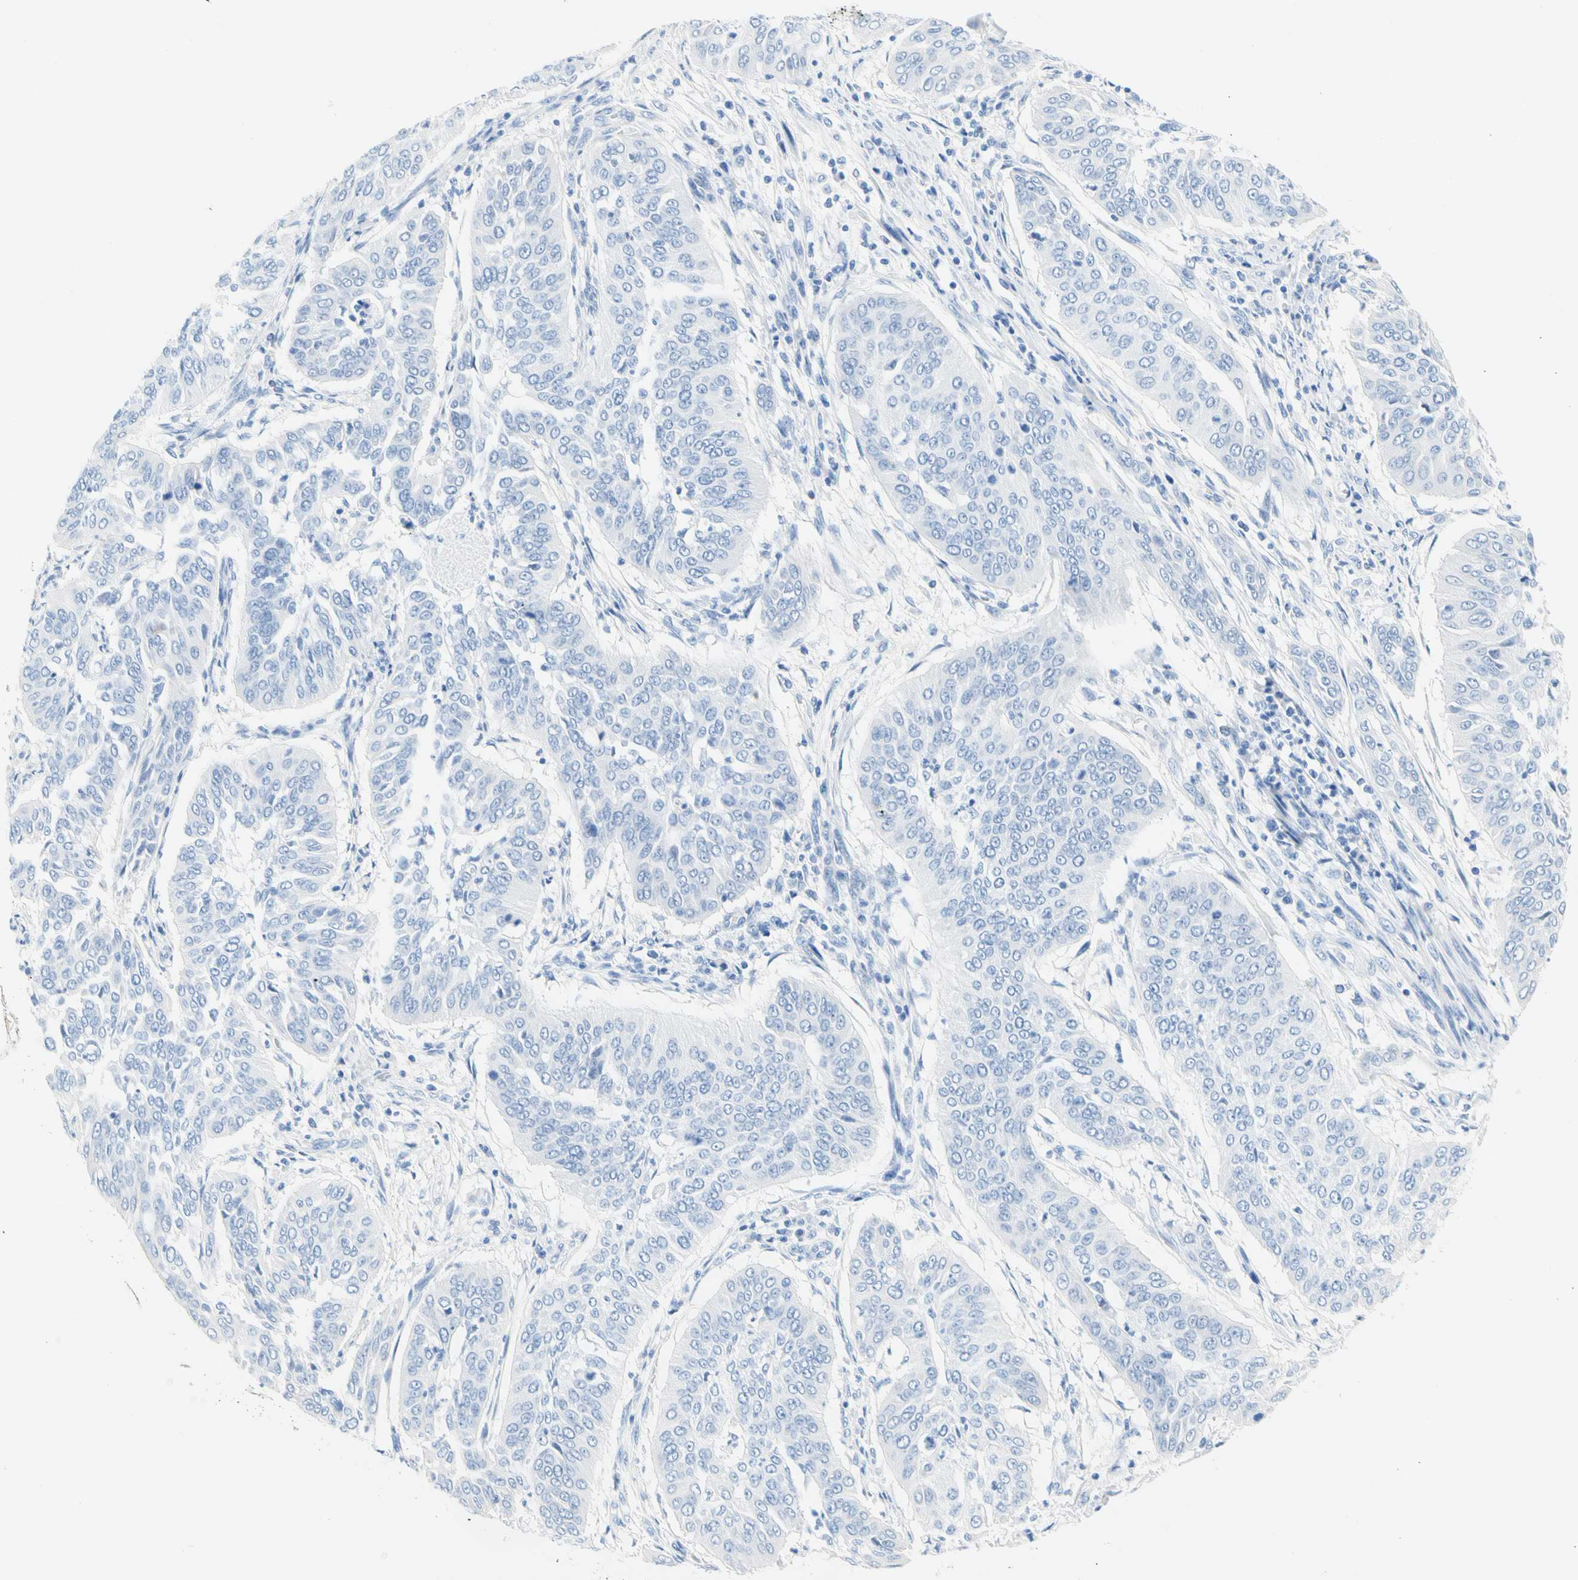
{"staining": {"intensity": "negative", "quantity": "none", "location": "none"}, "tissue": "cervical cancer", "cell_type": "Tumor cells", "image_type": "cancer", "snomed": [{"axis": "morphology", "description": "Normal tissue, NOS"}, {"axis": "morphology", "description": "Squamous cell carcinoma, NOS"}, {"axis": "topography", "description": "Cervix"}], "caption": "Tumor cells are negative for brown protein staining in cervical cancer.", "gene": "CEL", "patient": {"sex": "female", "age": 39}}